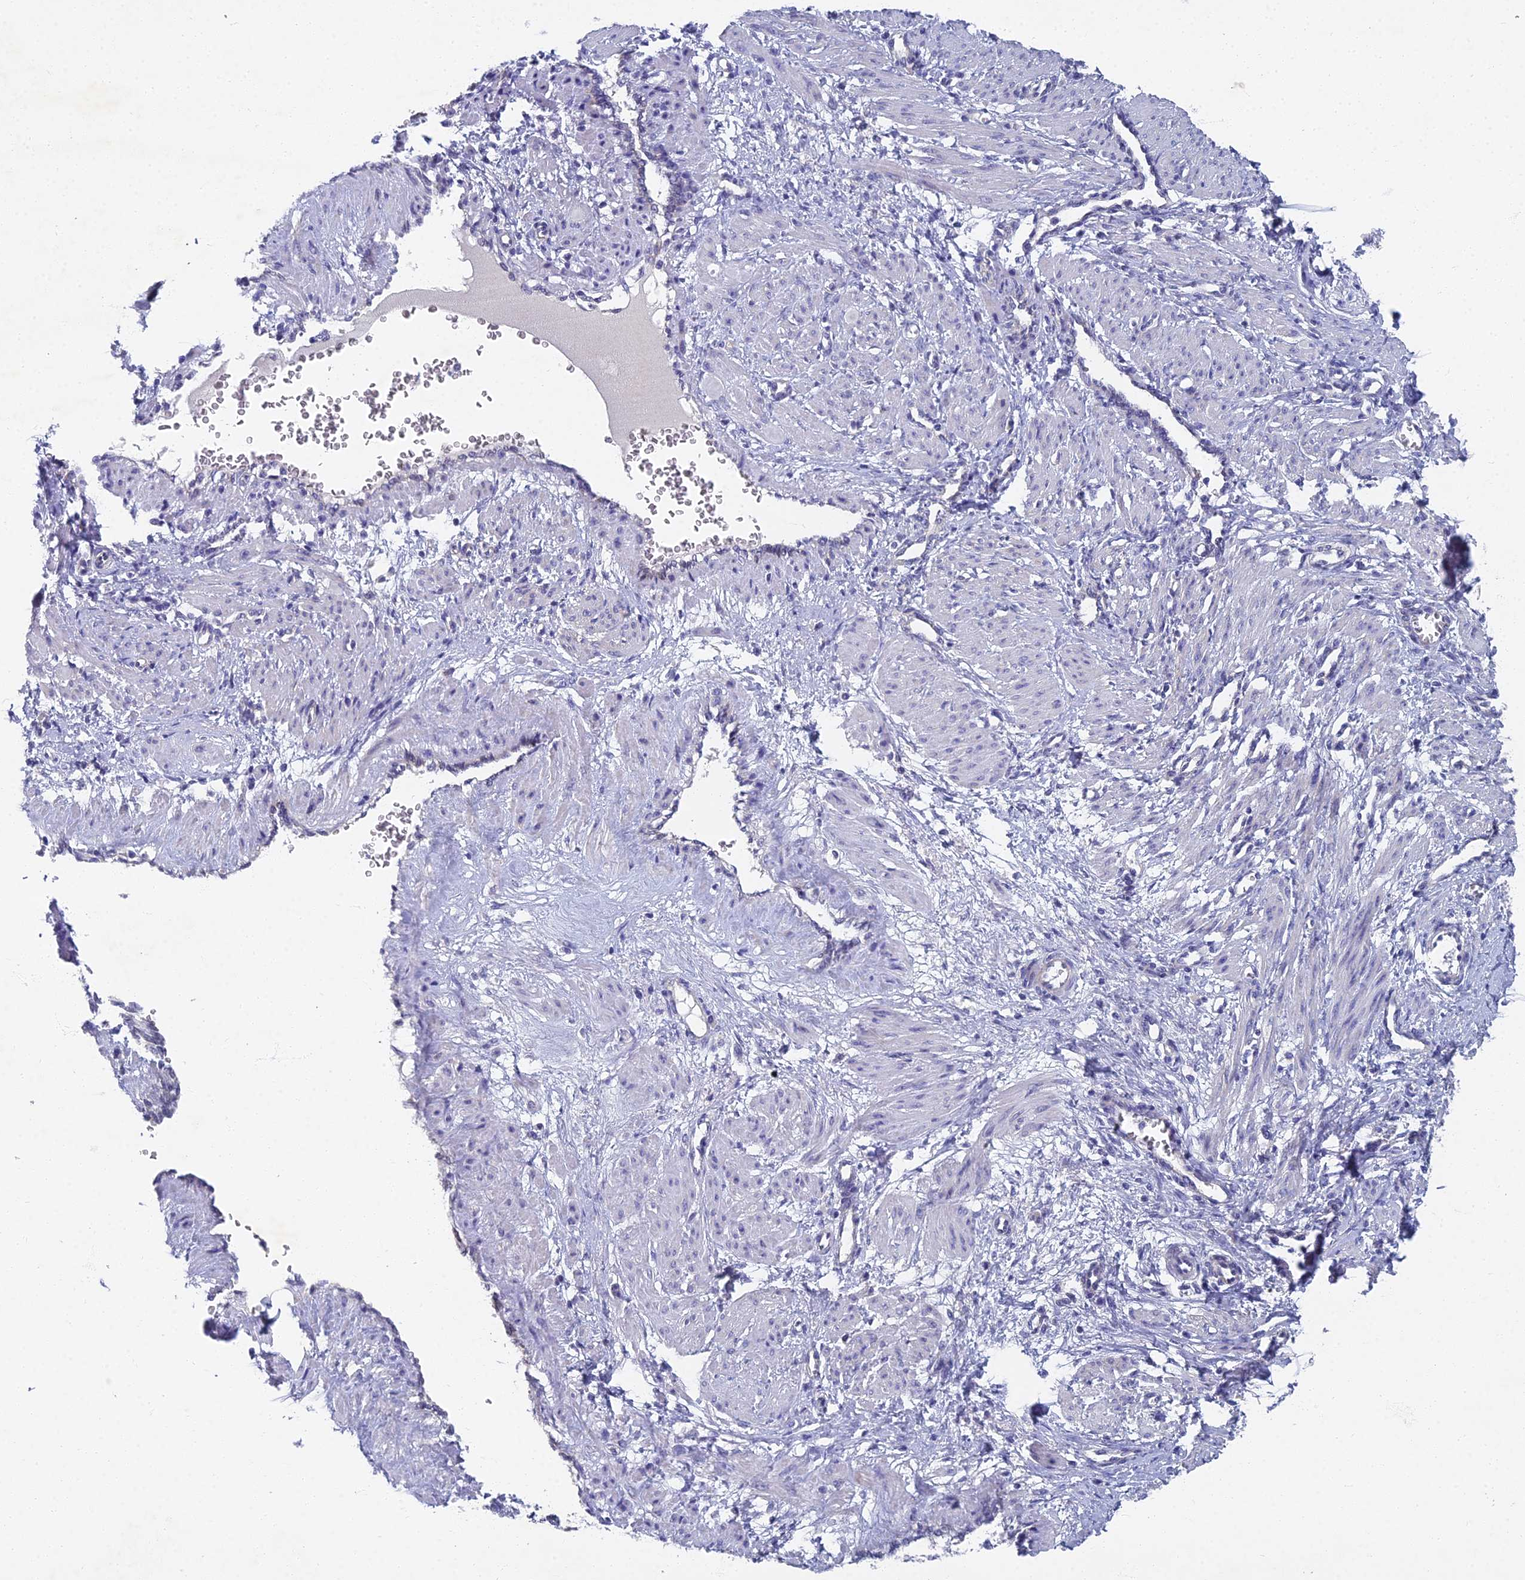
{"staining": {"intensity": "negative", "quantity": "none", "location": "none"}, "tissue": "smooth muscle", "cell_type": "Smooth muscle cells", "image_type": "normal", "snomed": [{"axis": "morphology", "description": "Normal tissue, NOS"}, {"axis": "topography", "description": "Endometrium"}], "caption": "IHC histopathology image of unremarkable smooth muscle: human smooth muscle stained with DAB reveals no significant protein staining in smooth muscle cells.", "gene": "SPIN4", "patient": {"sex": "female", "age": 33}}